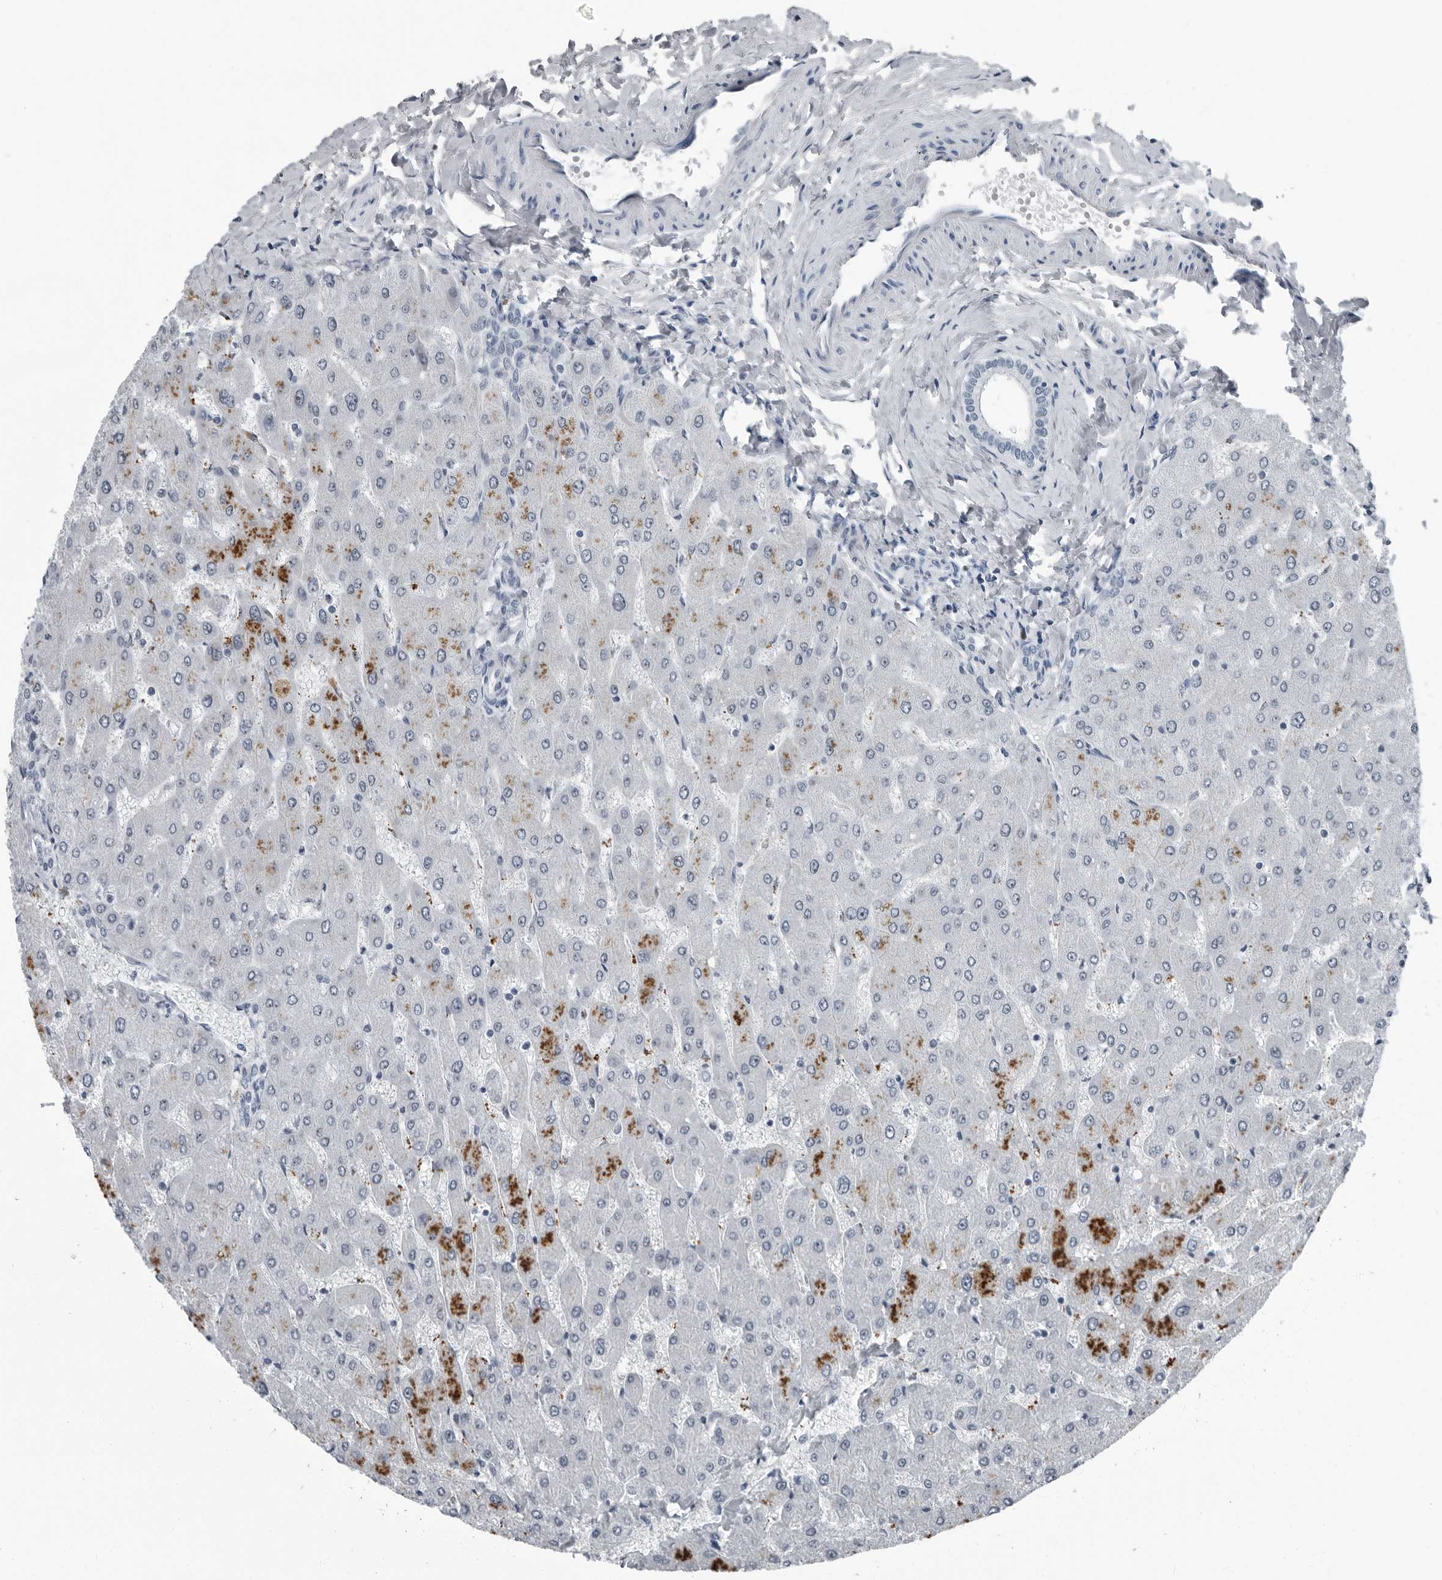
{"staining": {"intensity": "negative", "quantity": "none", "location": "none"}, "tissue": "liver", "cell_type": "Cholangiocytes", "image_type": "normal", "snomed": [{"axis": "morphology", "description": "Normal tissue, NOS"}, {"axis": "topography", "description": "Liver"}], "caption": "Immunohistochemistry (IHC) histopathology image of normal liver stained for a protein (brown), which reveals no expression in cholangiocytes. Brightfield microscopy of immunohistochemistry stained with DAB (brown) and hematoxylin (blue), captured at high magnification.", "gene": "PDCD11", "patient": {"sex": "male", "age": 55}}